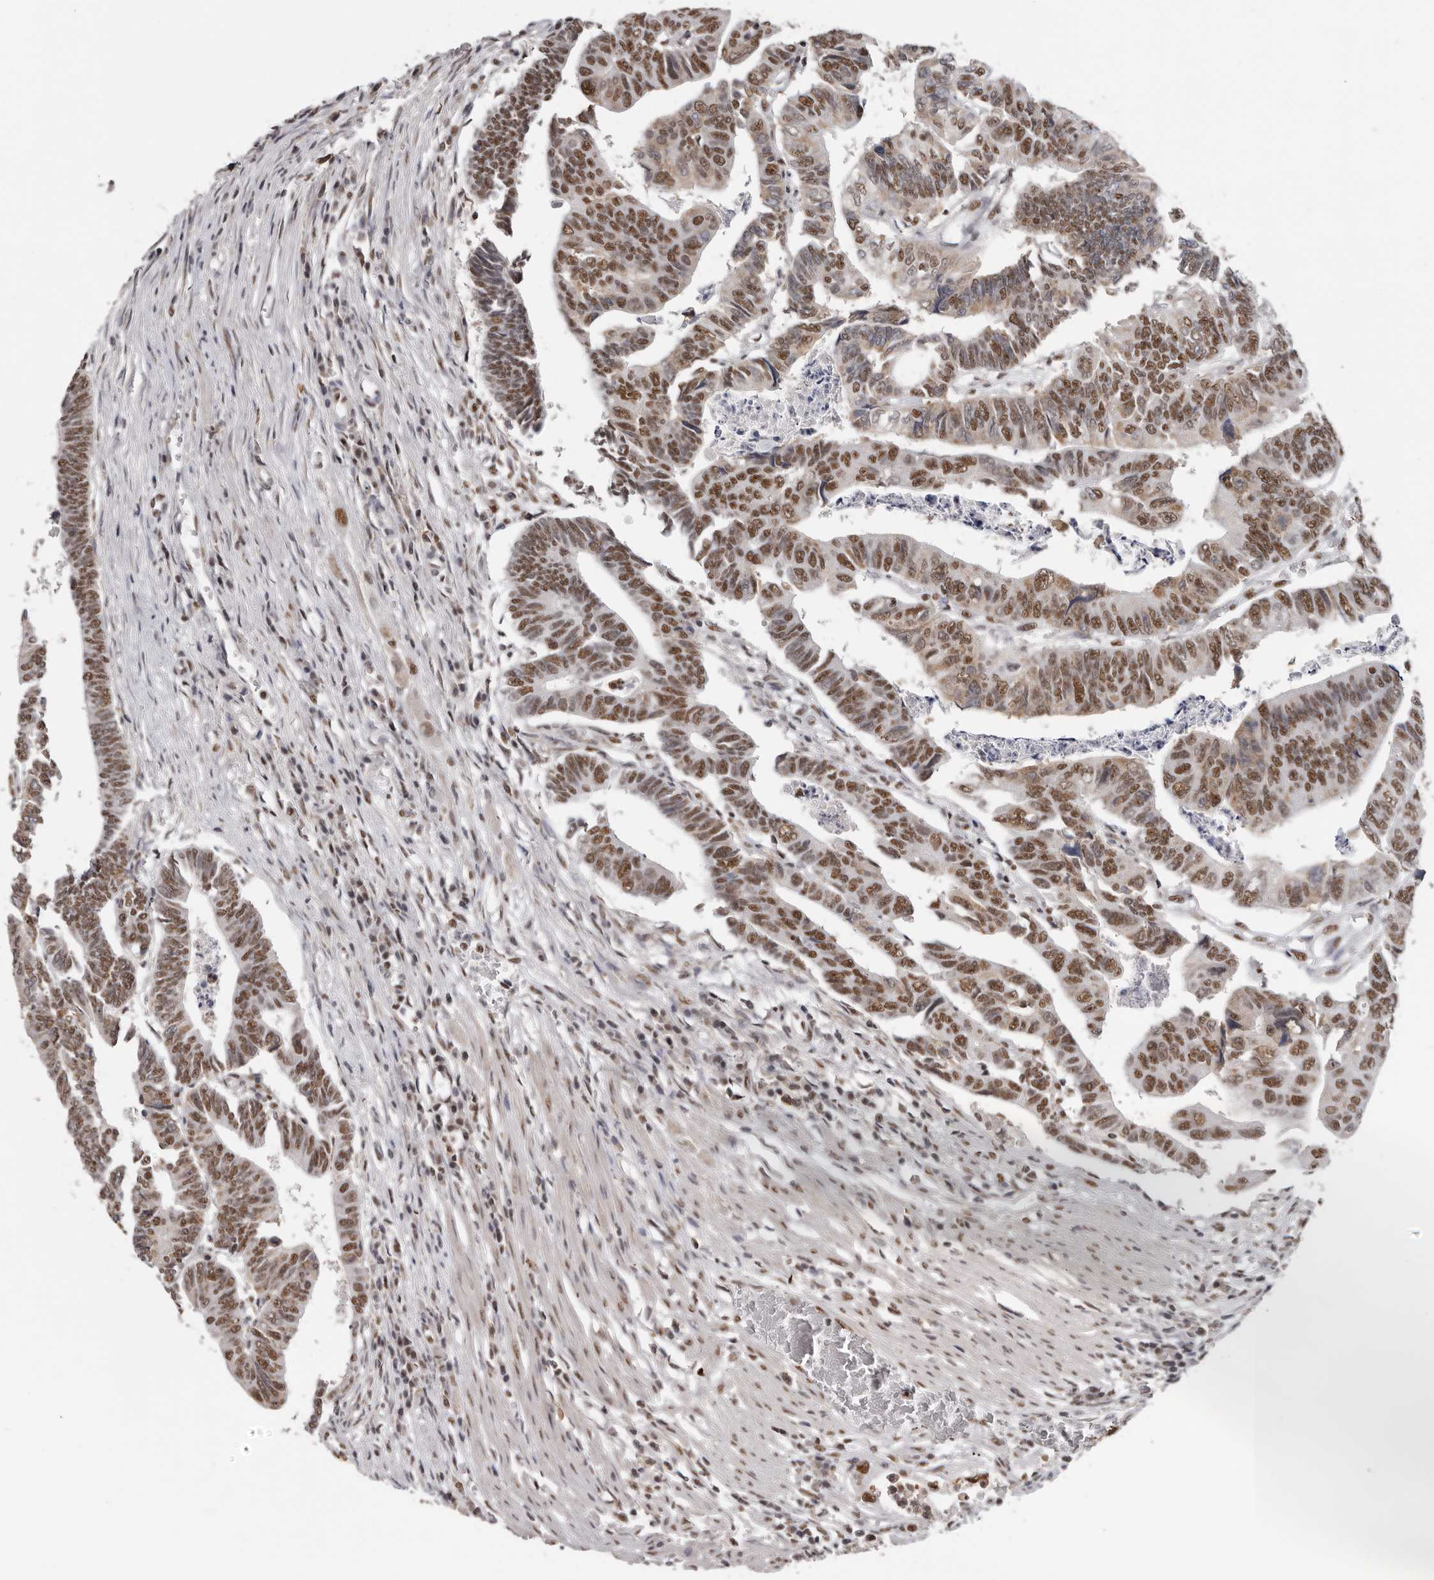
{"staining": {"intensity": "moderate", "quantity": ">75%", "location": "nuclear"}, "tissue": "colorectal cancer", "cell_type": "Tumor cells", "image_type": "cancer", "snomed": [{"axis": "morphology", "description": "Adenocarcinoma, NOS"}, {"axis": "topography", "description": "Rectum"}], "caption": "High-magnification brightfield microscopy of colorectal adenocarcinoma stained with DAB (3,3'-diaminobenzidine) (brown) and counterstained with hematoxylin (blue). tumor cells exhibit moderate nuclear expression is appreciated in approximately>75% of cells. The protein of interest is stained brown, and the nuclei are stained in blue (DAB (3,3'-diaminobenzidine) IHC with brightfield microscopy, high magnification).", "gene": "SCAF4", "patient": {"sex": "female", "age": 65}}